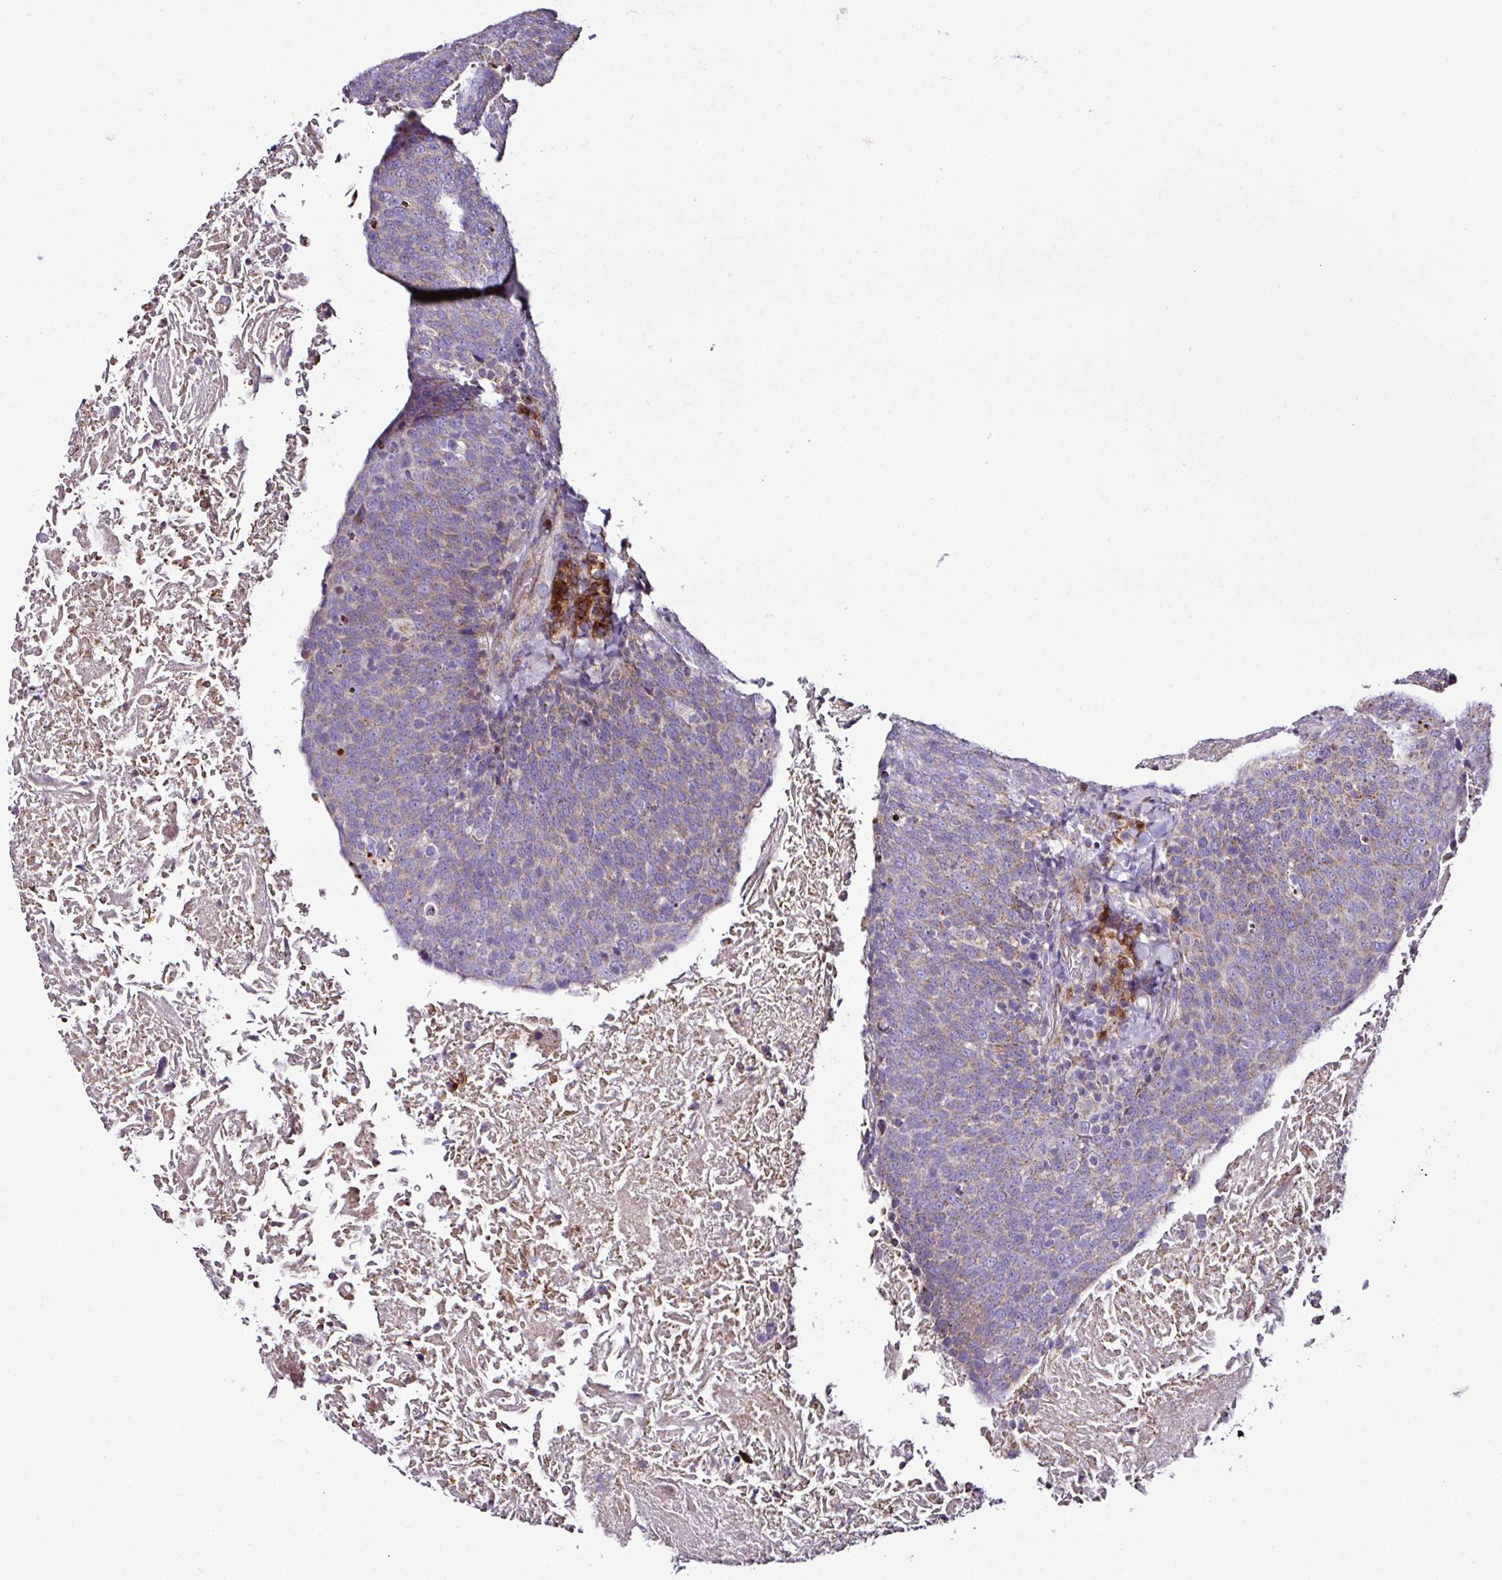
{"staining": {"intensity": "weak", "quantity": "25%-75%", "location": "cytoplasmic/membranous"}, "tissue": "head and neck cancer", "cell_type": "Tumor cells", "image_type": "cancer", "snomed": [{"axis": "morphology", "description": "Squamous cell carcinoma, NOS"}, {"axis": "morphology", "description": "Squamous cell carcinoma, metastatic, NOS"}, {"axis": "topography", "description": "Lymph node"}, {"axis": "topography", "description": "Head-Neck"}], "caption": "This image reveals head and neck metastatic squamous cell carcinoma stained with immunohistochemistry (IHC) to label a protein in brown. The cytoplasmic/membranous of tumor cells show weak positivity for the protein. Nuclei are counter-stained blue.", "gene": "DPAGT1", "patient": {"sex": "male", "age": 62}}